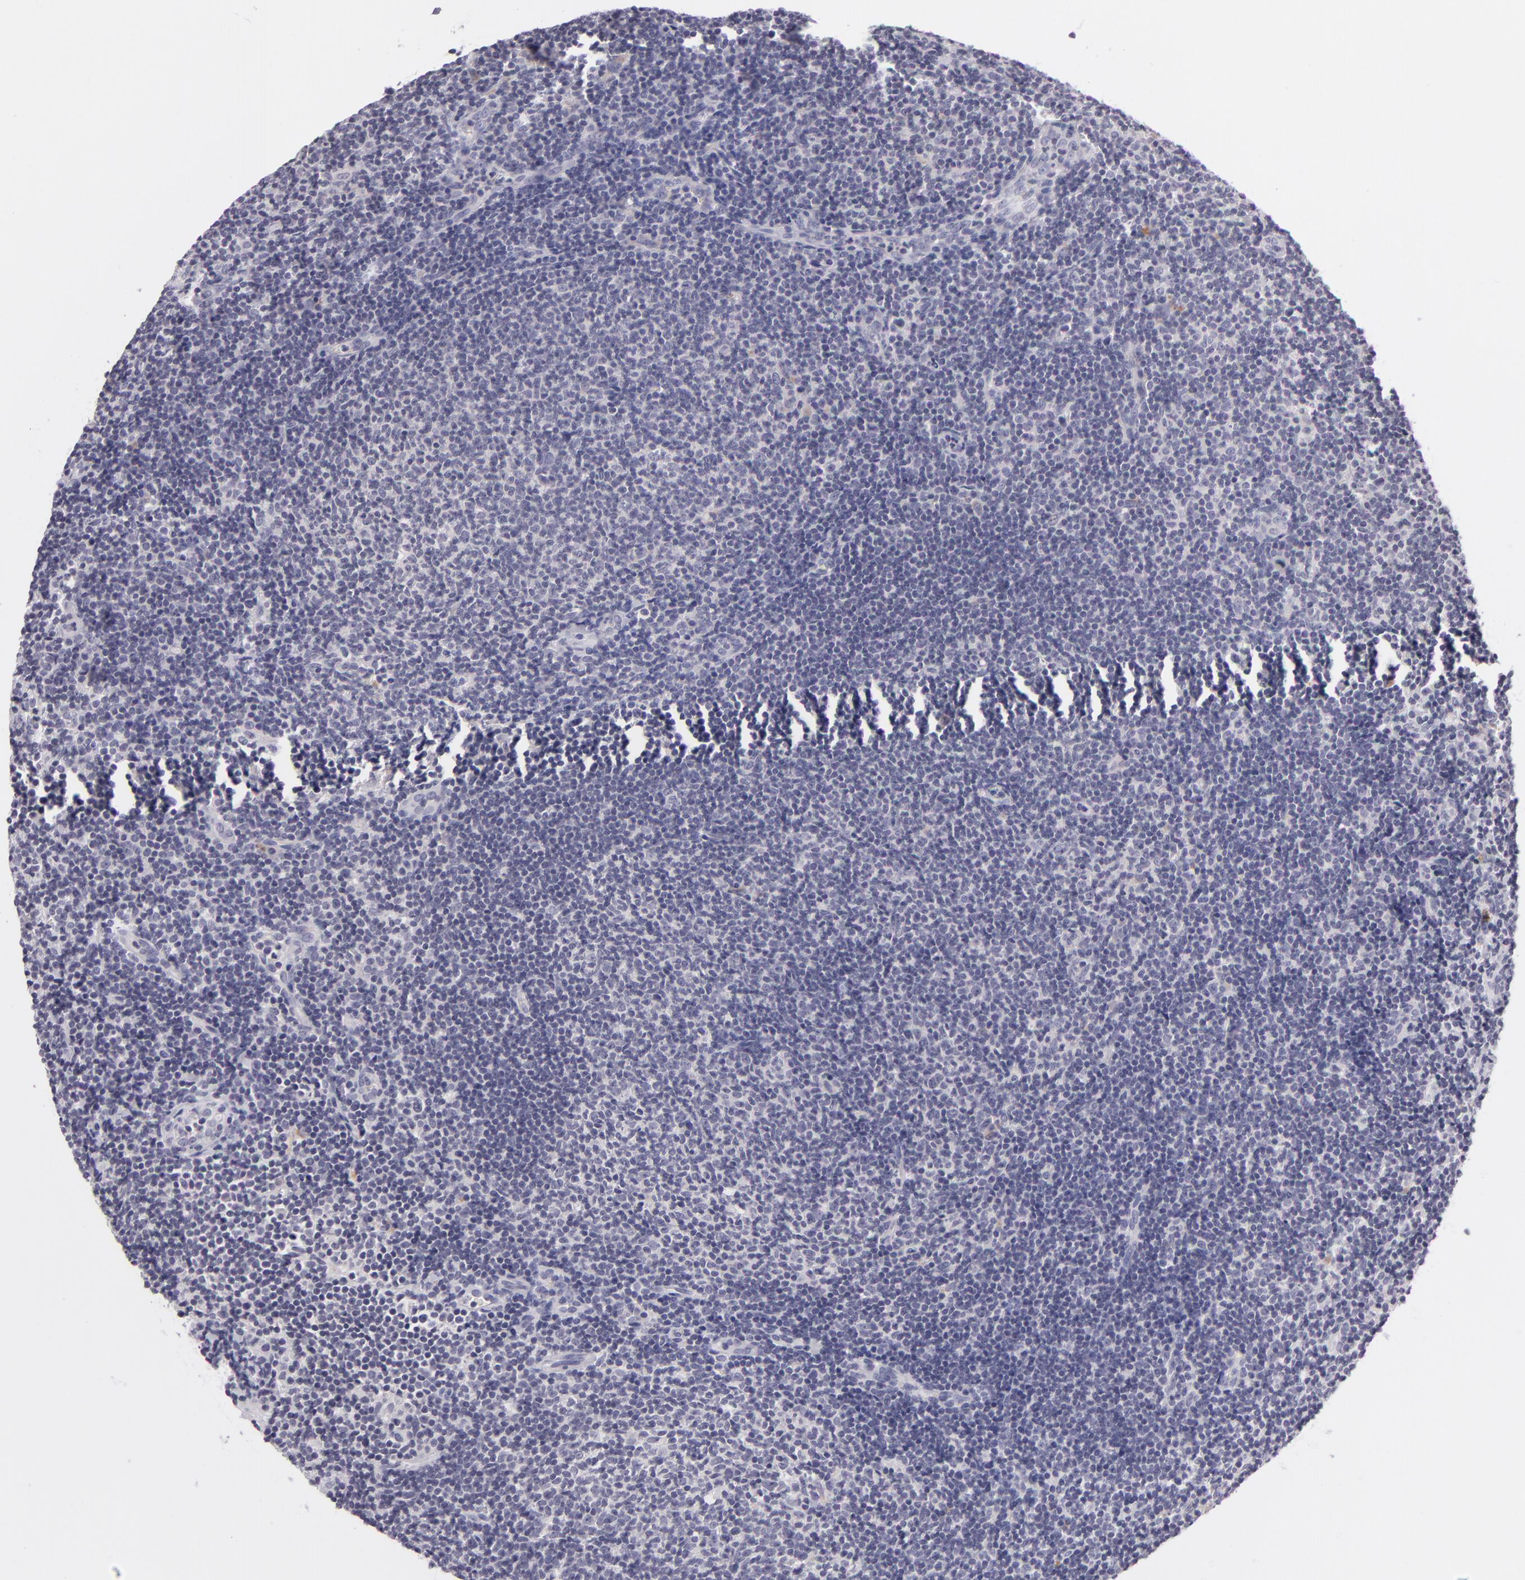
{"staining": {"intensity": "negative", "quantity": "none", "location": "none"}, "tissue": "lymphoma", "cell_type": "Tumor cells", "image_type": "cancer", "snomed": [{"axis": "morphology", "description": "Malignant lymphoma, non-Hodgkin's type, Low grade"}, {"axis": "topography", "description": "Lymph node"}], "caption": "Micrograph shows no protein staining in tumor cells of lymphoma tissue.", "gene": "DAG1", "patient": {"sex": "male", "age": 49}}